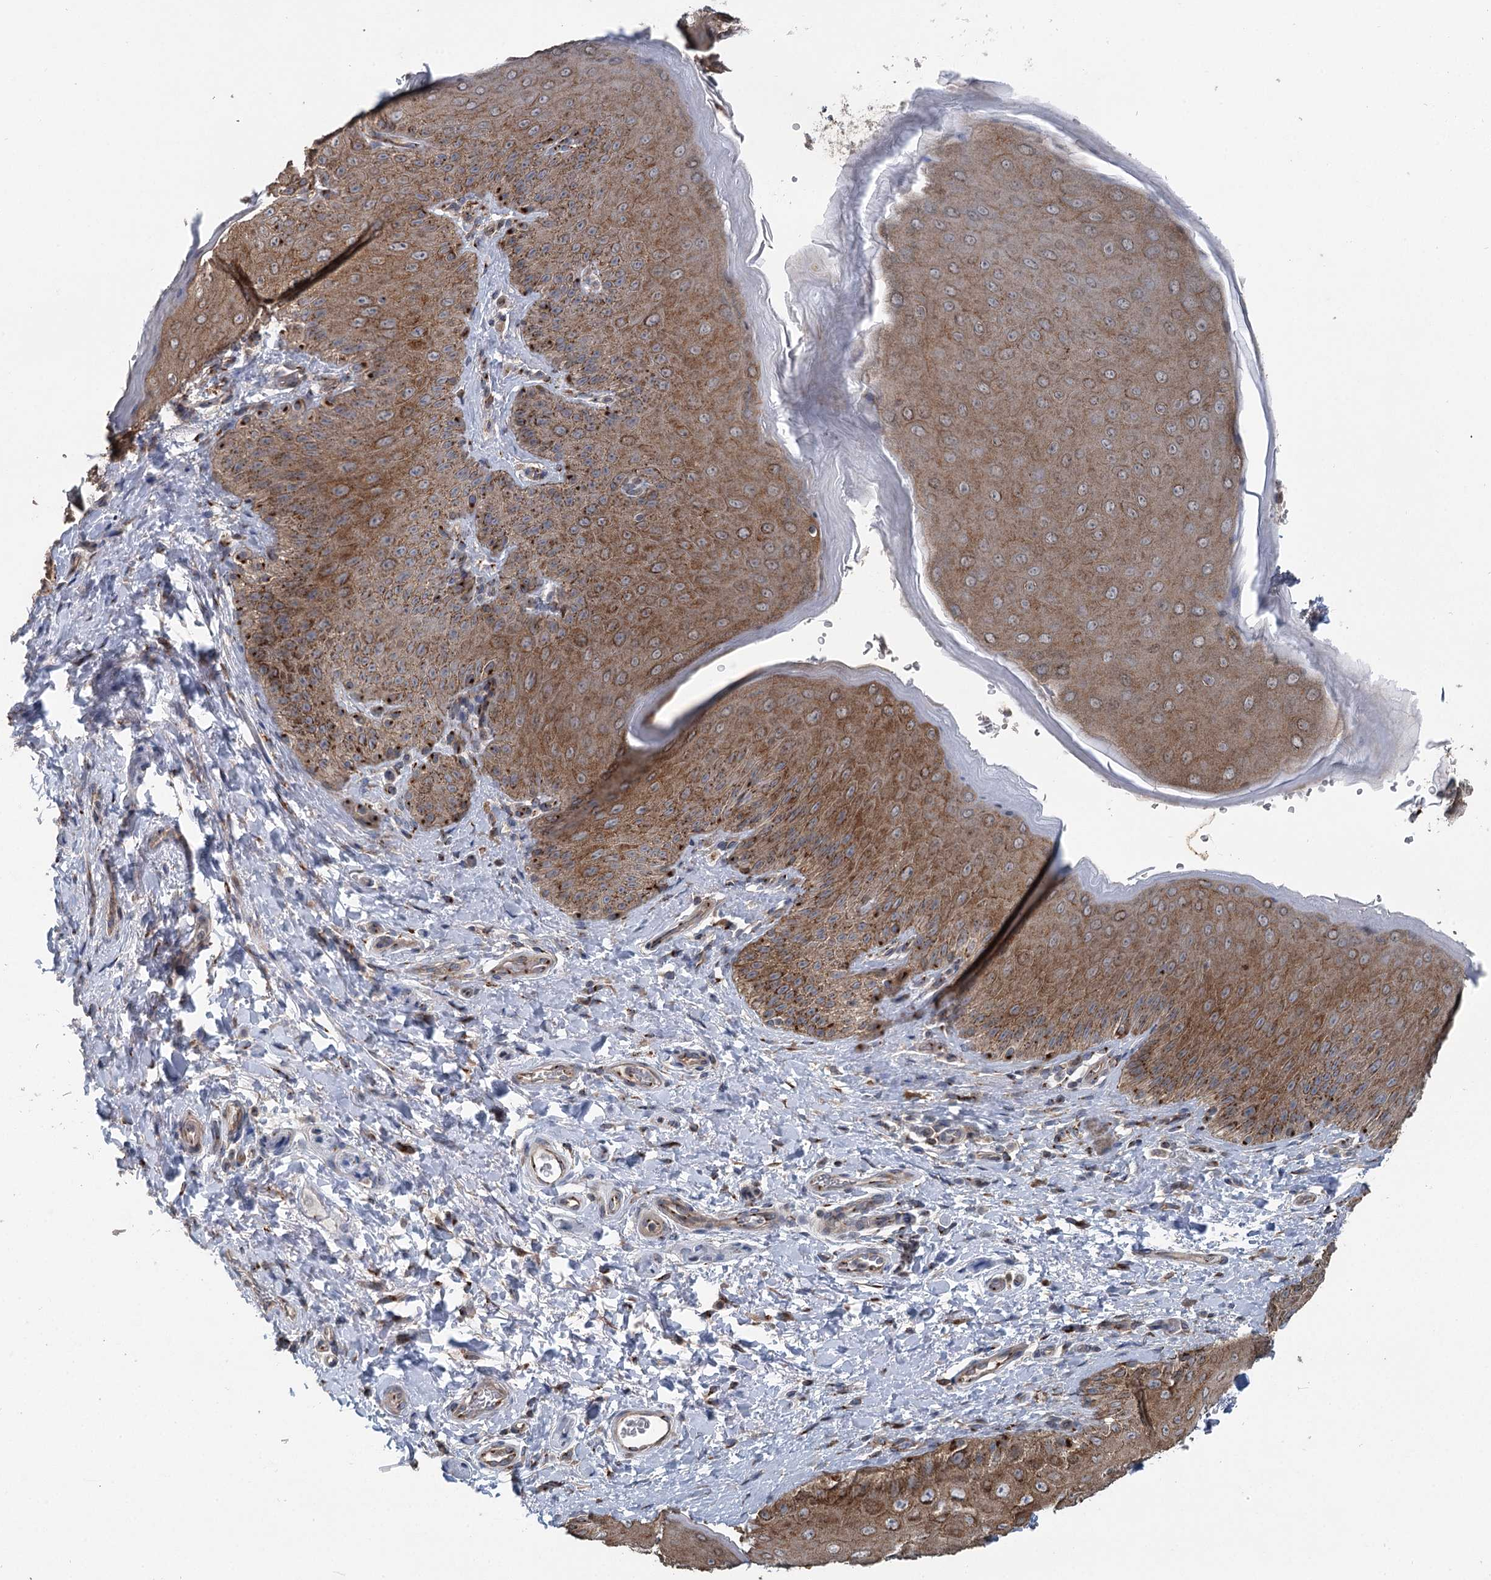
{"staining": {"intensity": "strong", "quantity": ">75%", "location": "cytoplasmic/membranous"}, "tissue": "skin", "cell_type": "Epidermal cells", "image_type": "normal", "snomed": [{"axis": "morphology", "description": "Normal tissue, NOS"}, {"axis": "topography", "description": "Anal"}], "caption": "Skin stained with IHC exhibits strong cytoplasmic/membranous staining in approximately >75% of epidermal cells. (DAB (3,3'-diaminobenzidine) = brown stain, brightfield microscopy at high magnification).", "gene": "ITIH5", "patient": {"sex": "male", "age": 44}}